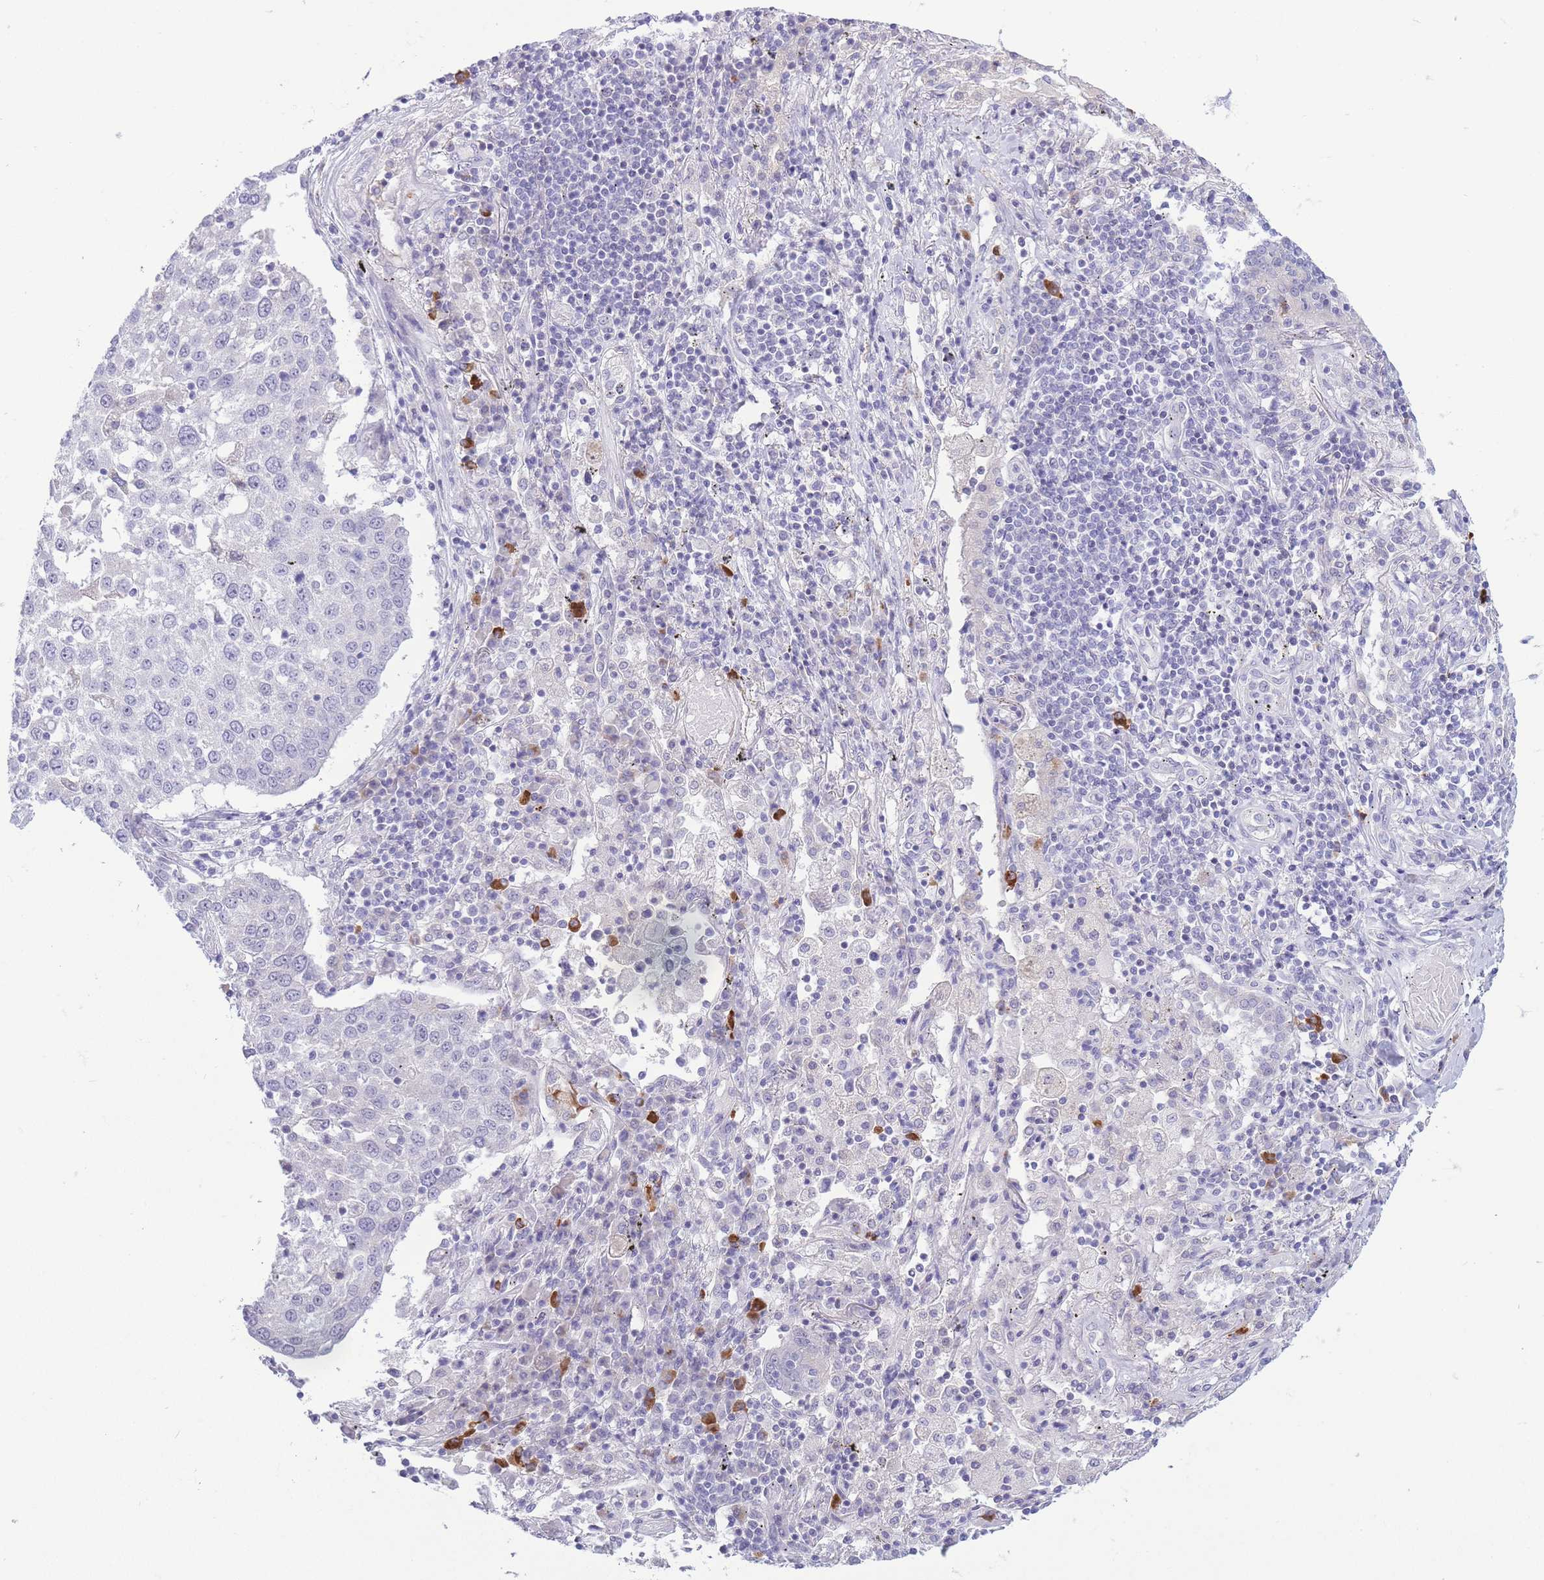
{"staining": {"intensity": "negative", "quantity": "none", "location": "none"}, "tissue": "lung cancer", "cell_type": "Tumor cells", "image_type": "cancer", "snomed": [{"axis": "morphology", "description": "Squamous cell carcinoma, NOS"}, {"axis": "topography", "description": "Lung"}], "caption": "High magnification brightfield microscopy of lung squamous cell carcinoma stained with DAB (3,3'-diaminobenzidine) (brown) and counterstained with hematoxylin (blue): tumor cells show no significant positivity.", "gene": "ASAP3", "patient": {"sex": "male", "age": 65}}